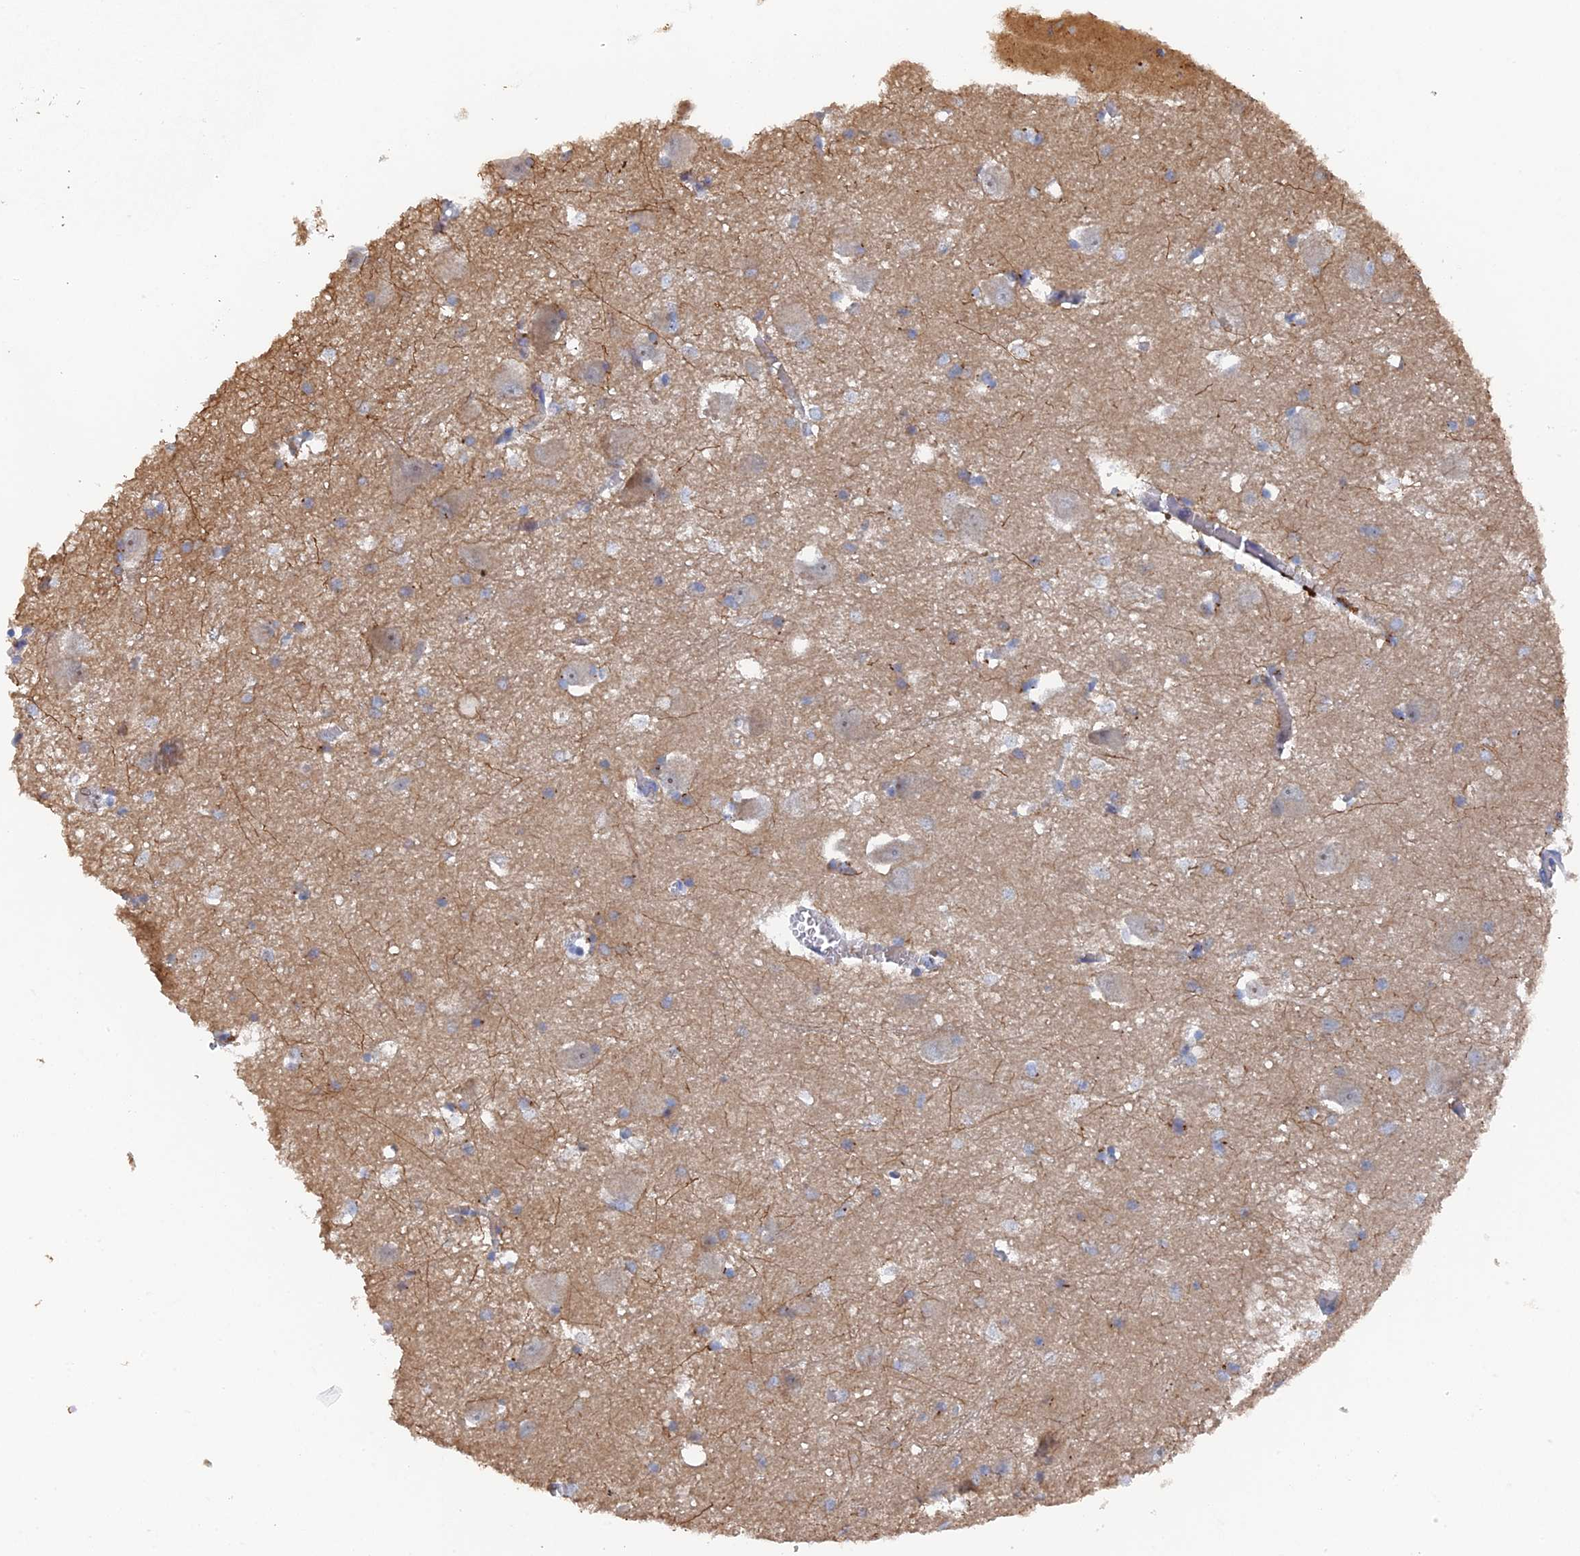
{"staining": {"intensity": "moderate", "quantity": "<25%", "location": "cytoplasmic/membranous"}, "tissue": "caudate", "cell_type": "Glial cells", "image_type": "normal", "snomed": [{"axis": "morphology", "description": "Normal tissue, NOS"}, {"axis": "topography", "description": "Lateral ventricle wall"}], "caption": "The photomicrograph shows a brown stain indicating the presence of a protein in the cytoplasmic/membranous of glial cells in caudate. The staining was performed using DAB, with brown indicating positive protein expression. Nuclei are stained blue with hematoxylin.", "gene": "MIGA2", "patient": {"sex": "male", "age": 37}}